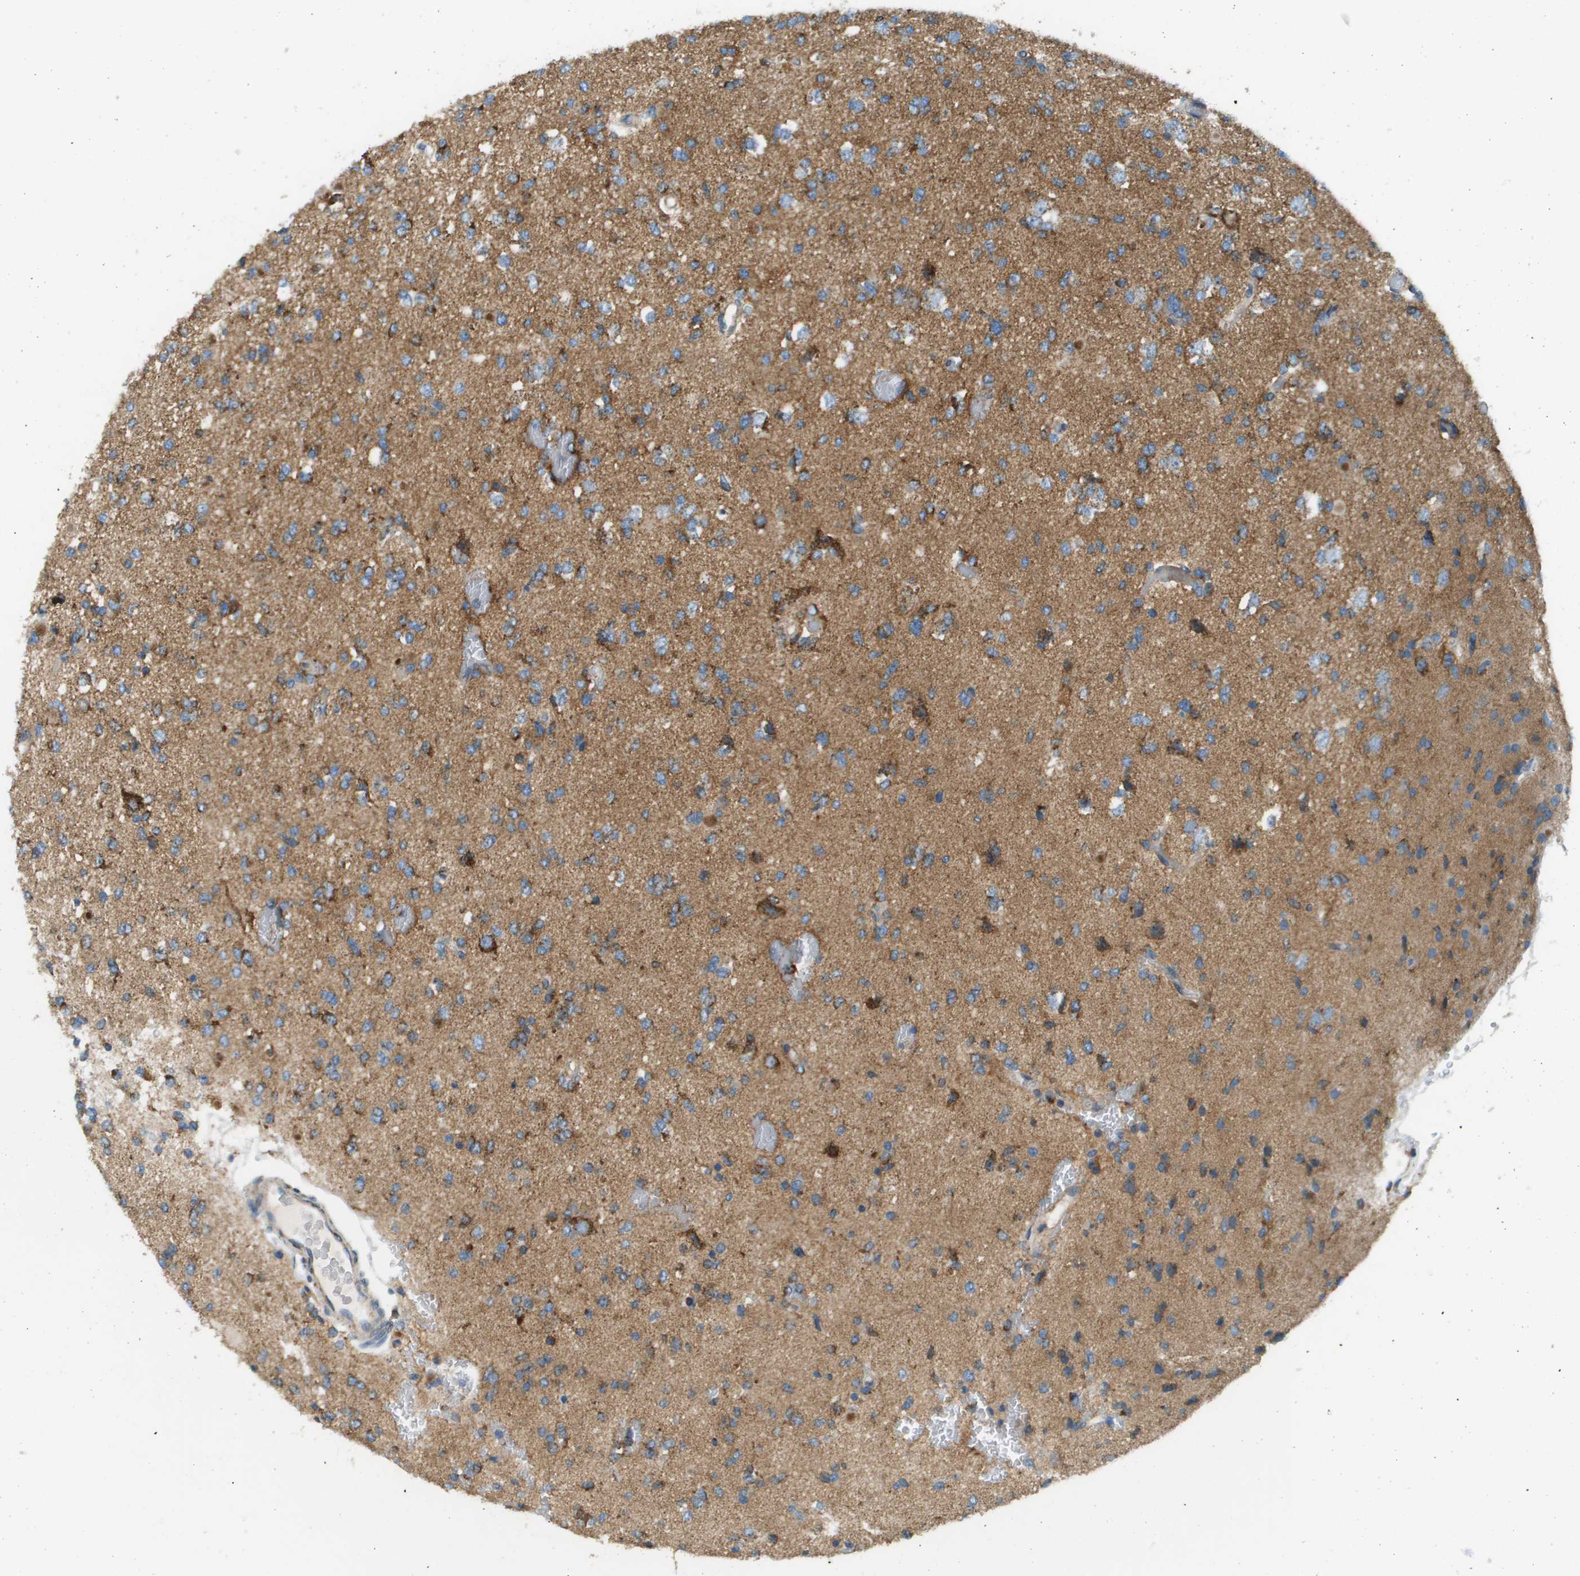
{"staining": {"intensity": "moderate", "quantity": ">75%", "location": "cytoplasmic/membranous"}, "tissue": "glioma", "cell_type": "Tumor cells", "image_type": "cancer", "snomed": [{"axis": "morphology", "description": "Glioma, malignant, Low grade"}, {"axis": "topography", "description": "Brain"}], "caption": "Tumor cells reveal medium levels of moderate cytoplasmic/membranous staining in about >75% of cells in human malignant glioma (low-grade). The staining was performed using DAB to visualize the protein expression in brown, while the nuclei were stained in blue with hematoxylin (Magnification: 20x).", "gene": "TAOK3", "patient": {"sex": "female", "age": 22}}